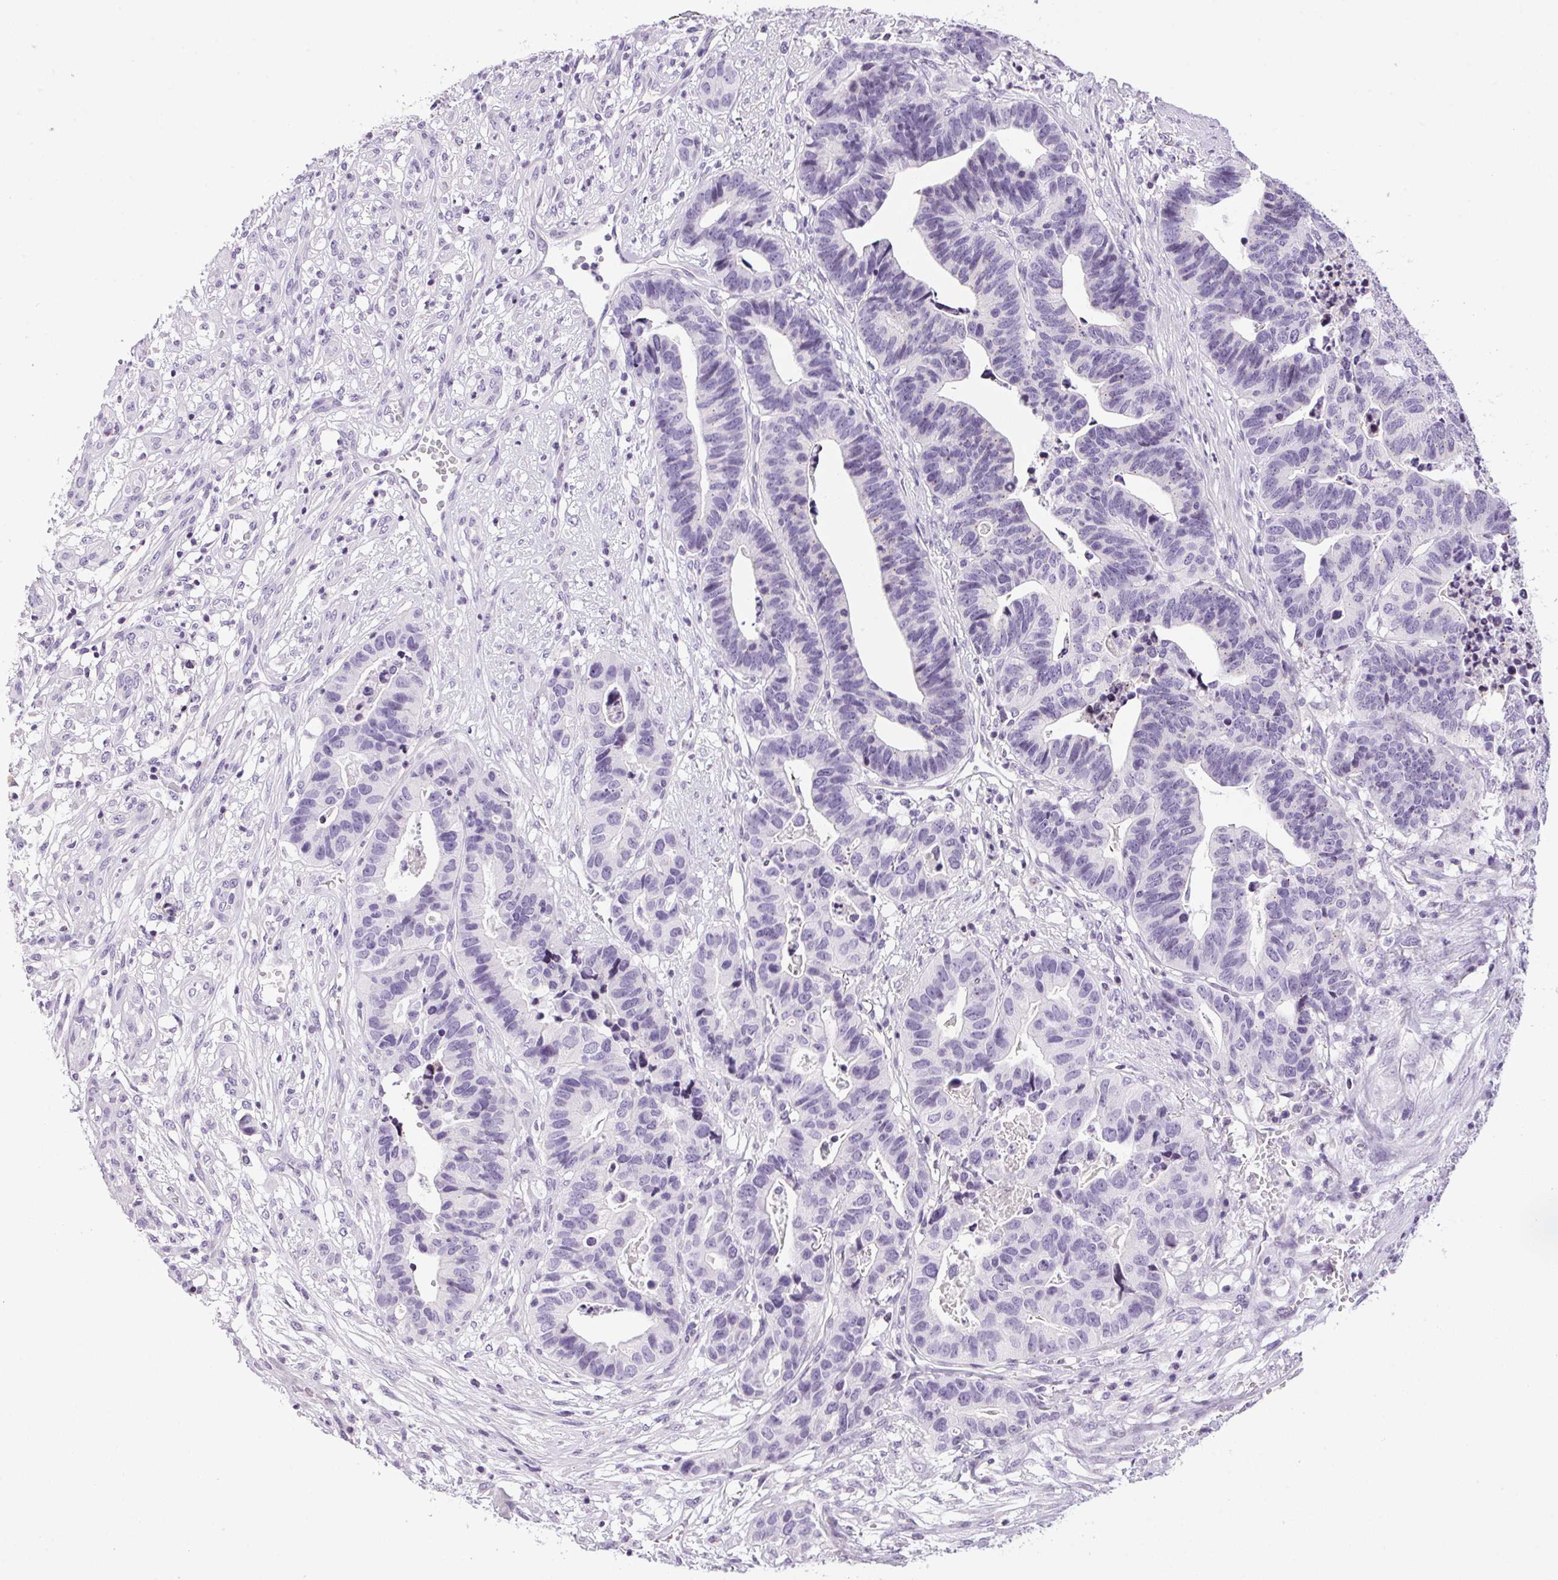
{"staining": {"intensity": "negative", "quantity": "none", "location": "none"}, "tissue": "stomach cancer", "cell_type": "Tumor cells", "image_type": "cancer", "snomed": [{"axis": "morphology", "description": "Adenocarcinoma, NOS"}, {"axis": "topography", "description": "Stomach, upper"}], "caption": "IHC micrograph of human stomach cancer stained for a protein (brown), which displays no staining in tumor cells.", "gene": "TMEM88B", "patient": {"sex": "female", "age": 67}}